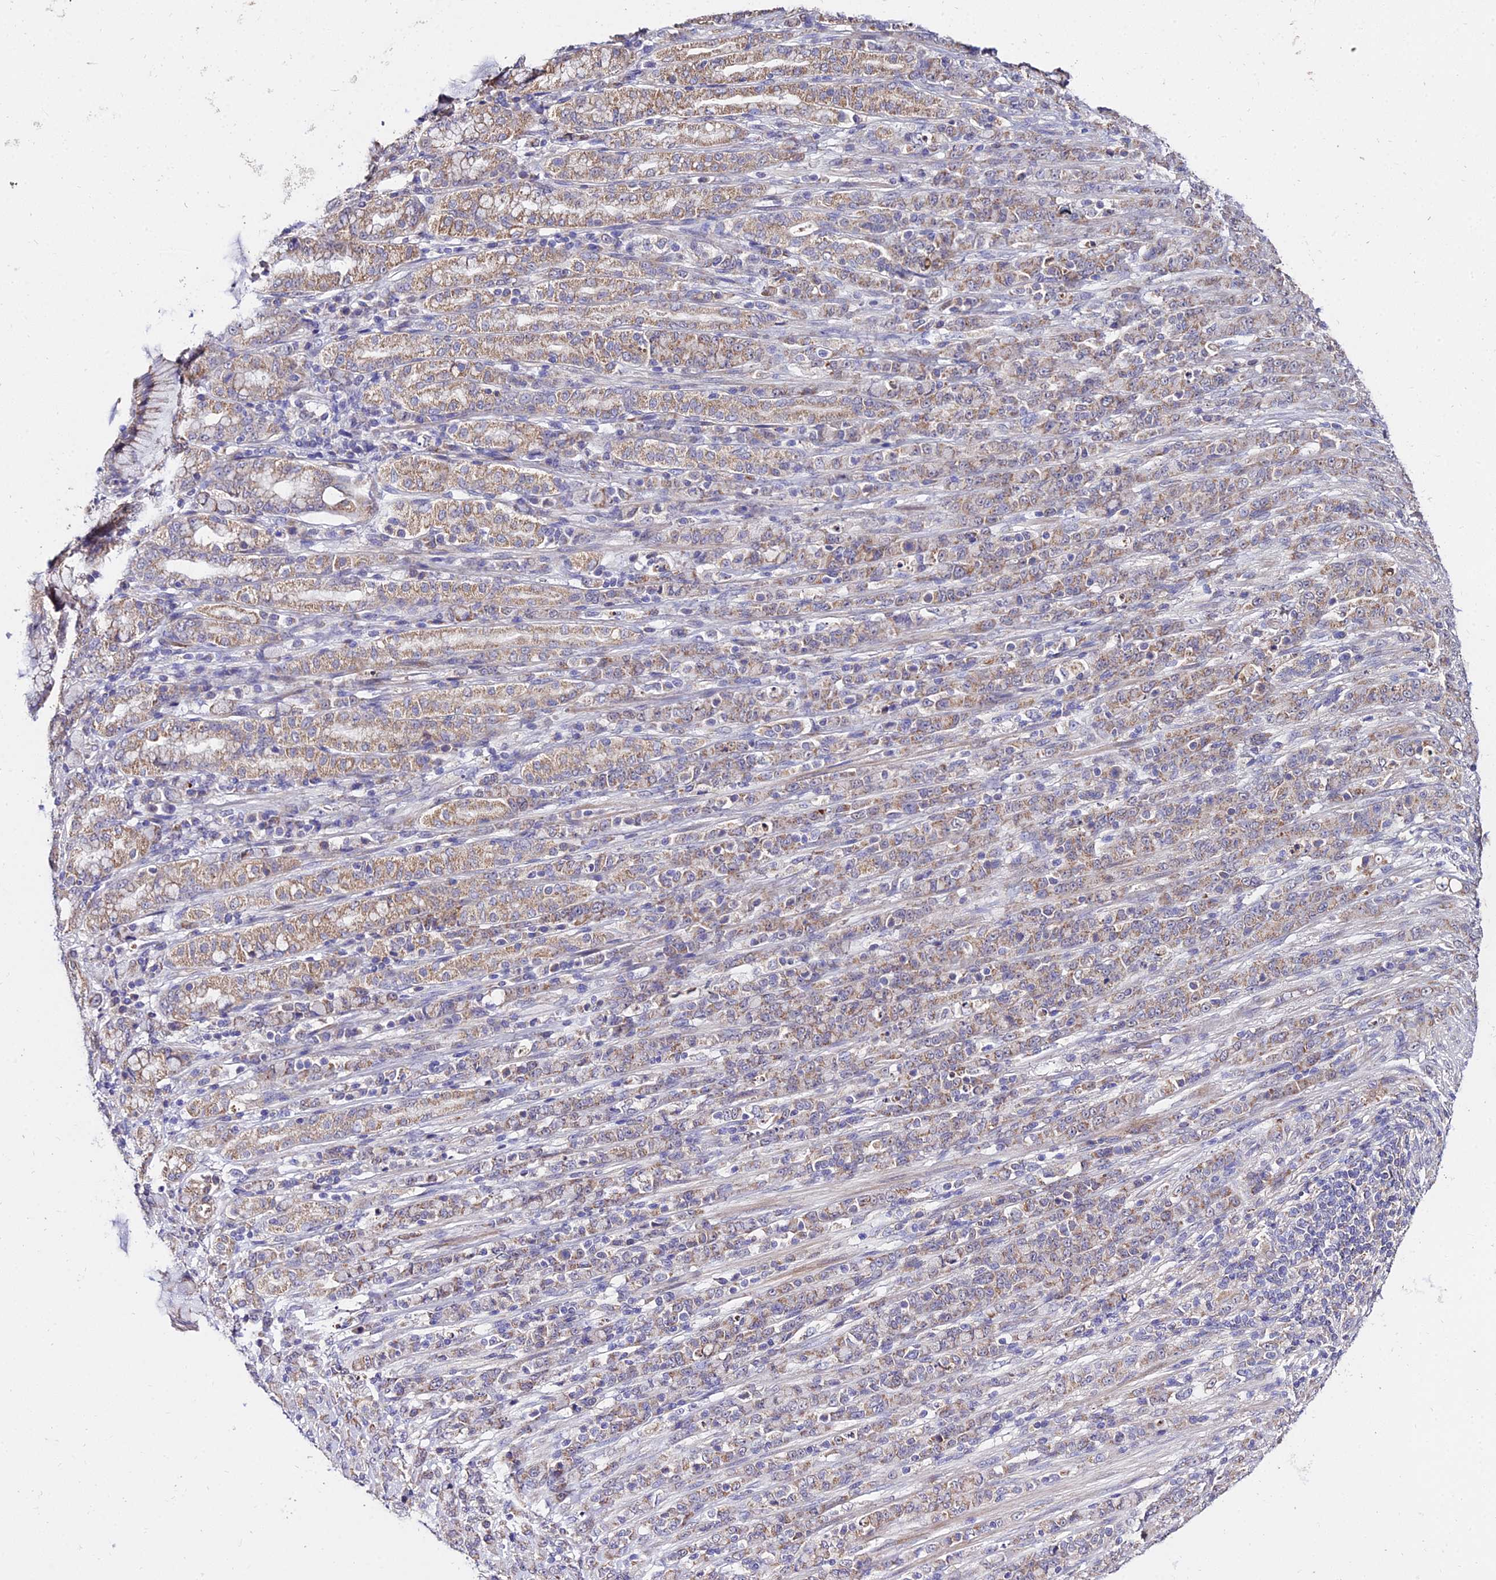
{"staining": {"intensity": "weak", "quantity": "25%-75%", "location": "cytoplasmic/membranous"}, "tissue": "stomach cancer", "cell_type": "Tumor cells", "image_type": "cancer", "snomed": [{"axis": "morphology", "description": "Normal tissue, NOS"}, {"axis": "morphology", "description": "Adenocarcinoma, NOS"}, {"axis": "topography", "description": "Stomach"}], "caption": "Weak cytoplasmic/membranous protein positivity is seen in about 25%-75% of tumor cells in stomach cancer (adenocarcinoma).", "gene": "WDR5B", "patient": {"sex": "female", "age": 79}}